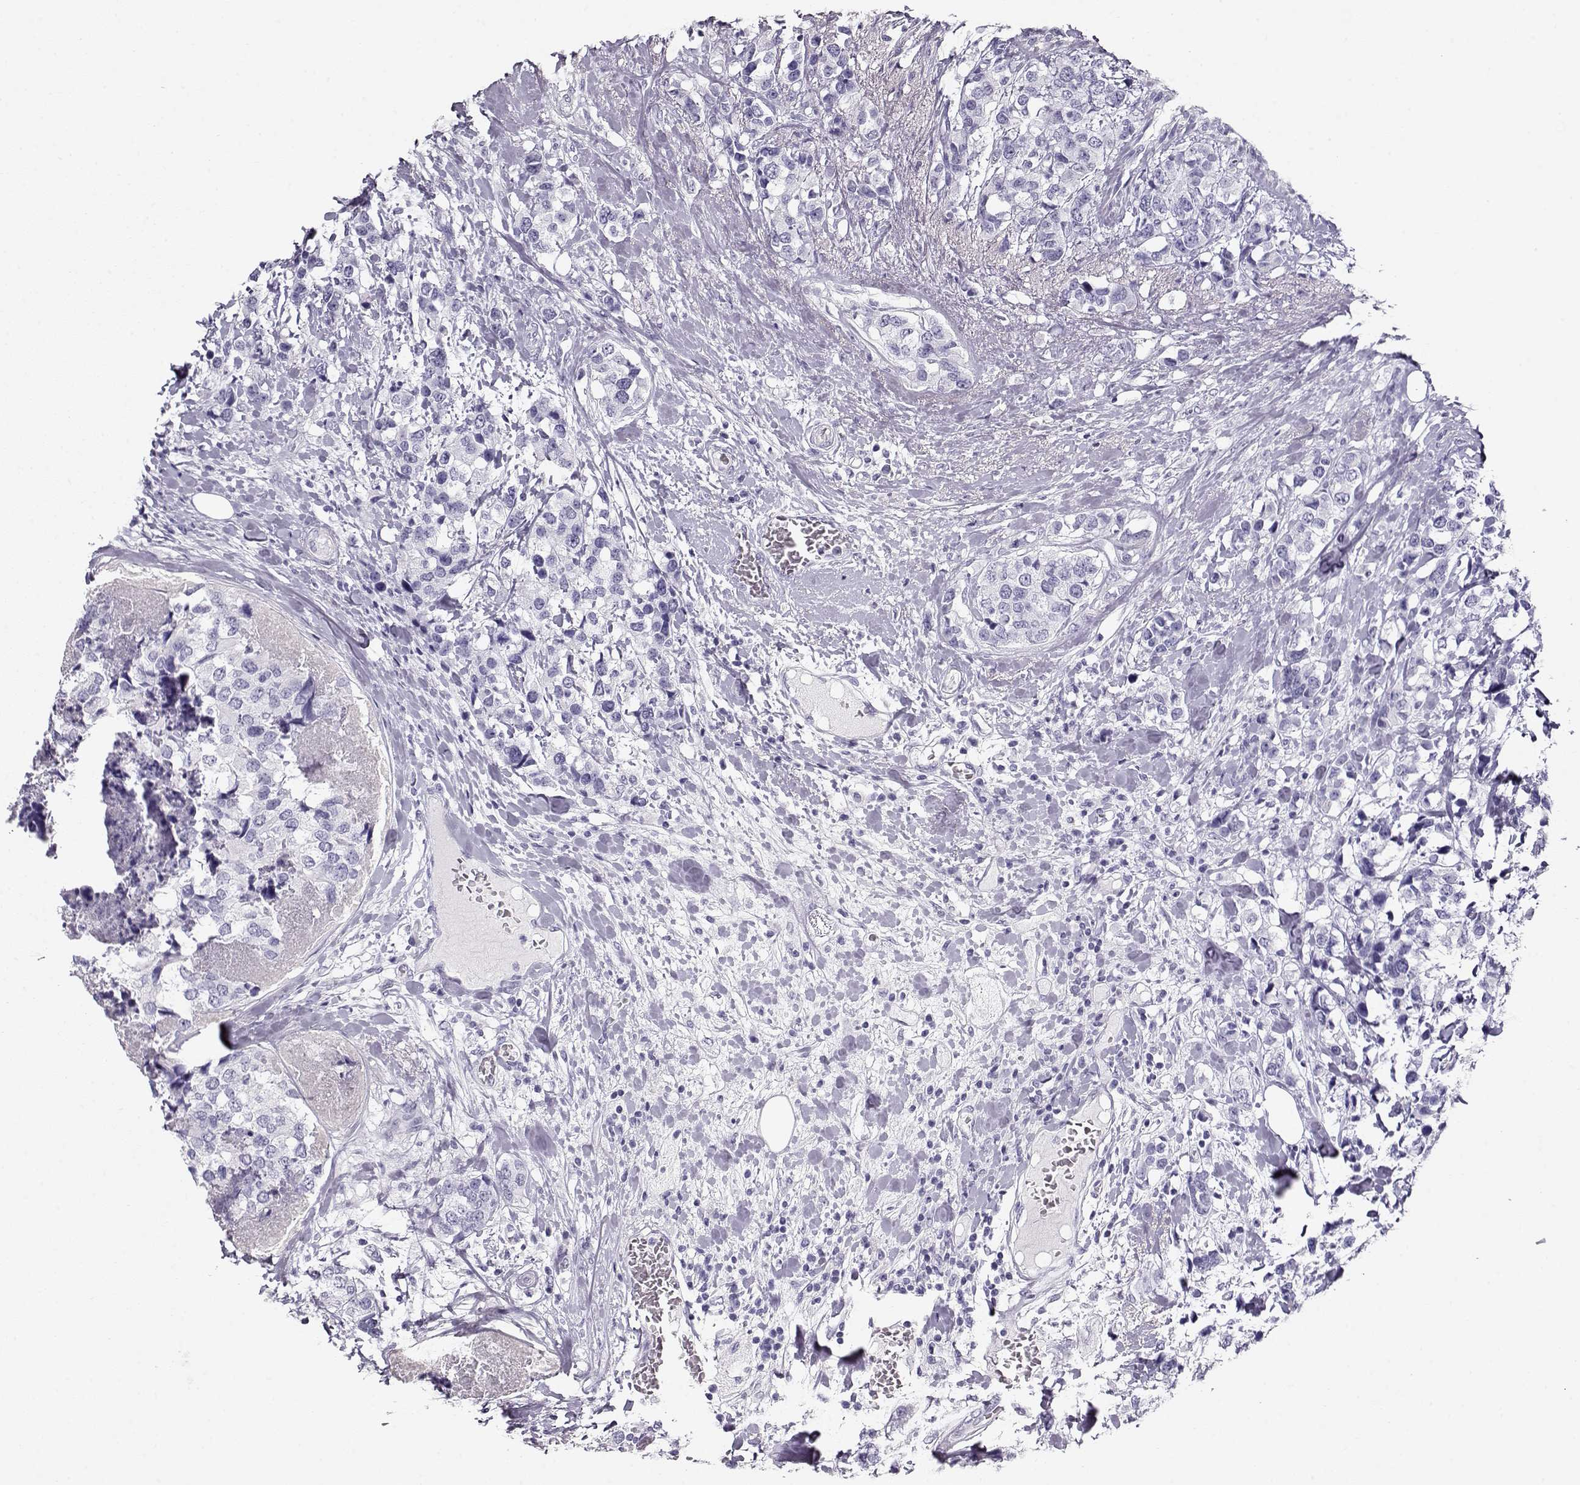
{"staining": {"intensity": "negative", "quantity": "none", "location": "none"}, "tissue": "breast cancer", "cell_type": "Tumor cells", "image_type": "cancer", "snomed": [{"axis": "morphology", "description": "Lobular carcinoma"}, {"axis": "topography", "description": "Breast"}], "caption": "Photomicrograph shows no significant protein positivity in tumor cells of lobular carcinoma (breast).", "gene": "ACTN2", "patient": {"sex": "female", "age": 59}}